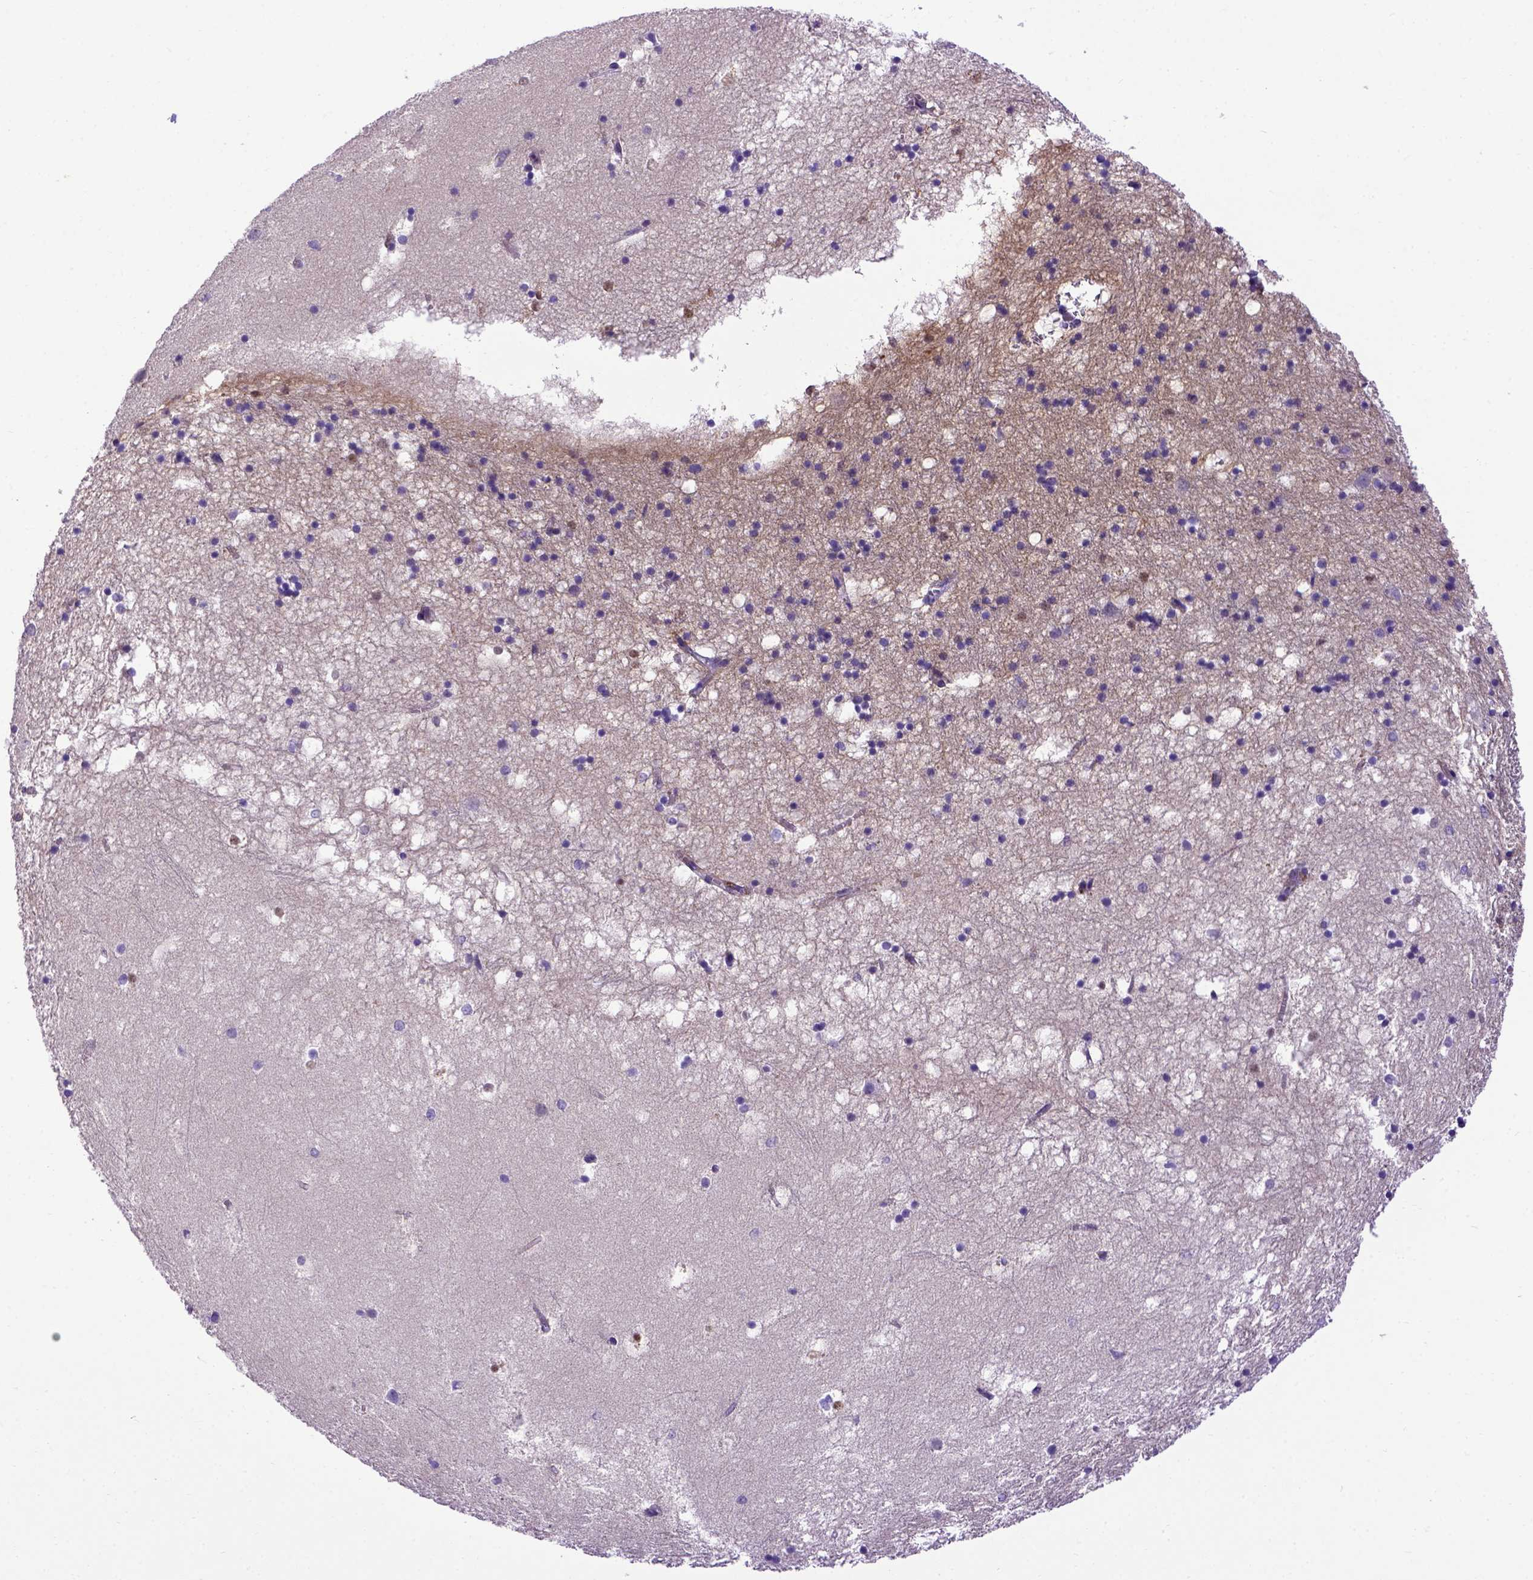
{"staining": {"intensity": "negative", "quantity": "none", "location": "none"}, "tissue": "hippocampus", "cell_type": "Glial cells", "image_type": "normal", "snomed": [{"axis": "morphology", "description": "Normal tissue, NOS"}, {"axis": "topography", "description": "Hippocampus"}], "caption": "Protein analysis of benign hippocampus demonstrates no significant staining in glial cells.", "gene": "ADAM12", "patient": {"sex": "male", "age": 58}}